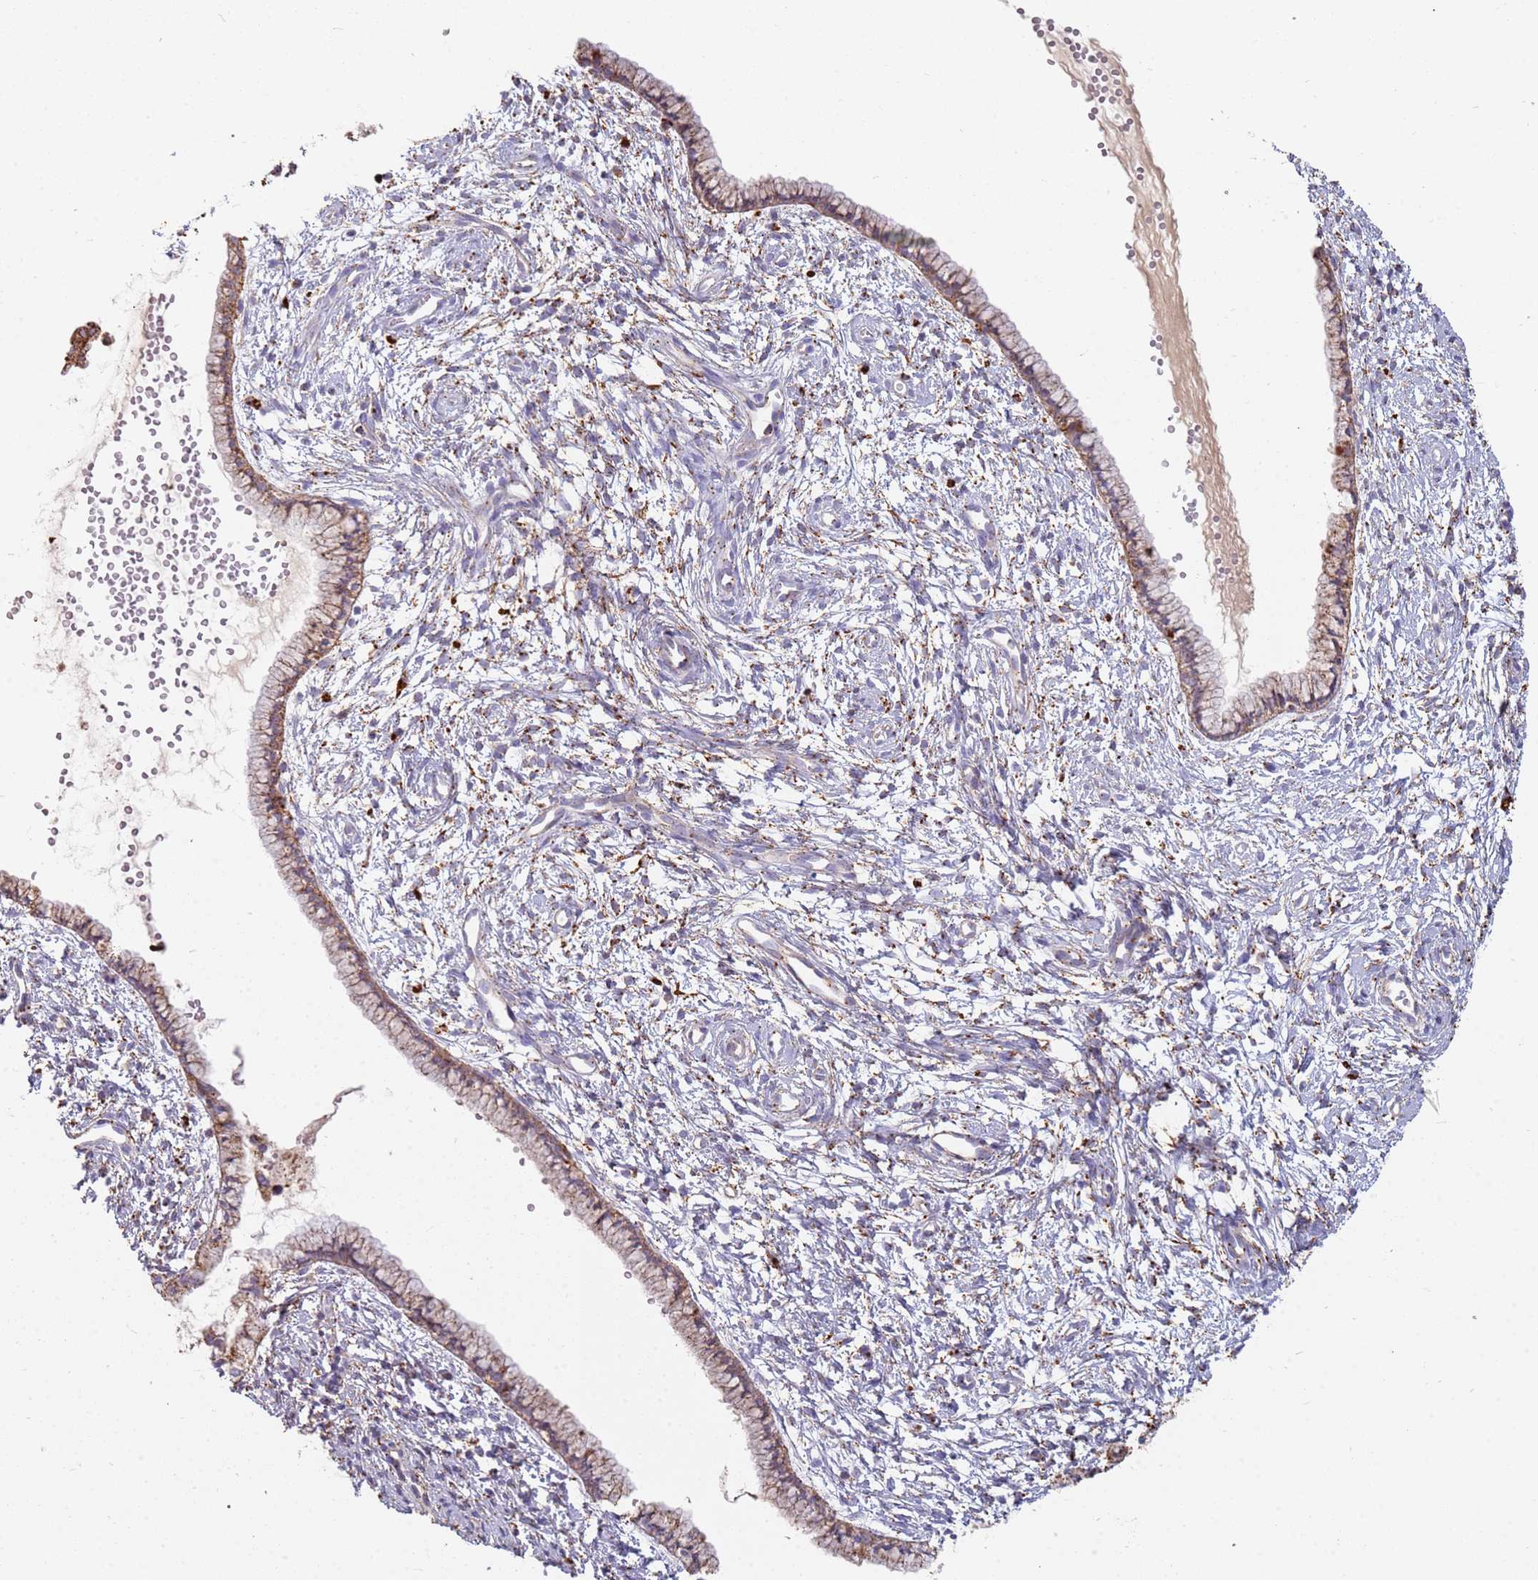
{"staining": {"intensity": "moderate", "quantity": "25%-75%", "location": "cytoplasmic/membranous"}, "tissue": "cervix", "cell_type": "Glandular cells", "image_type": "normal", "snomed": [{"axis": "morphology", "description": "Normal tissue, NOS"}, {"axis": "topography", "description": "Cervix"}], "caption": "A brown stain labels moderate cytoplasmic/membranous staining of a protein in glandular cells of normal human cervix. (DAB (3,3'-diaminobenzidine) IHC, brown staining for protein, blue staining for nuclei).", "gene": "TMEM229B", "patient": {"sex": "female", "age": 57}}